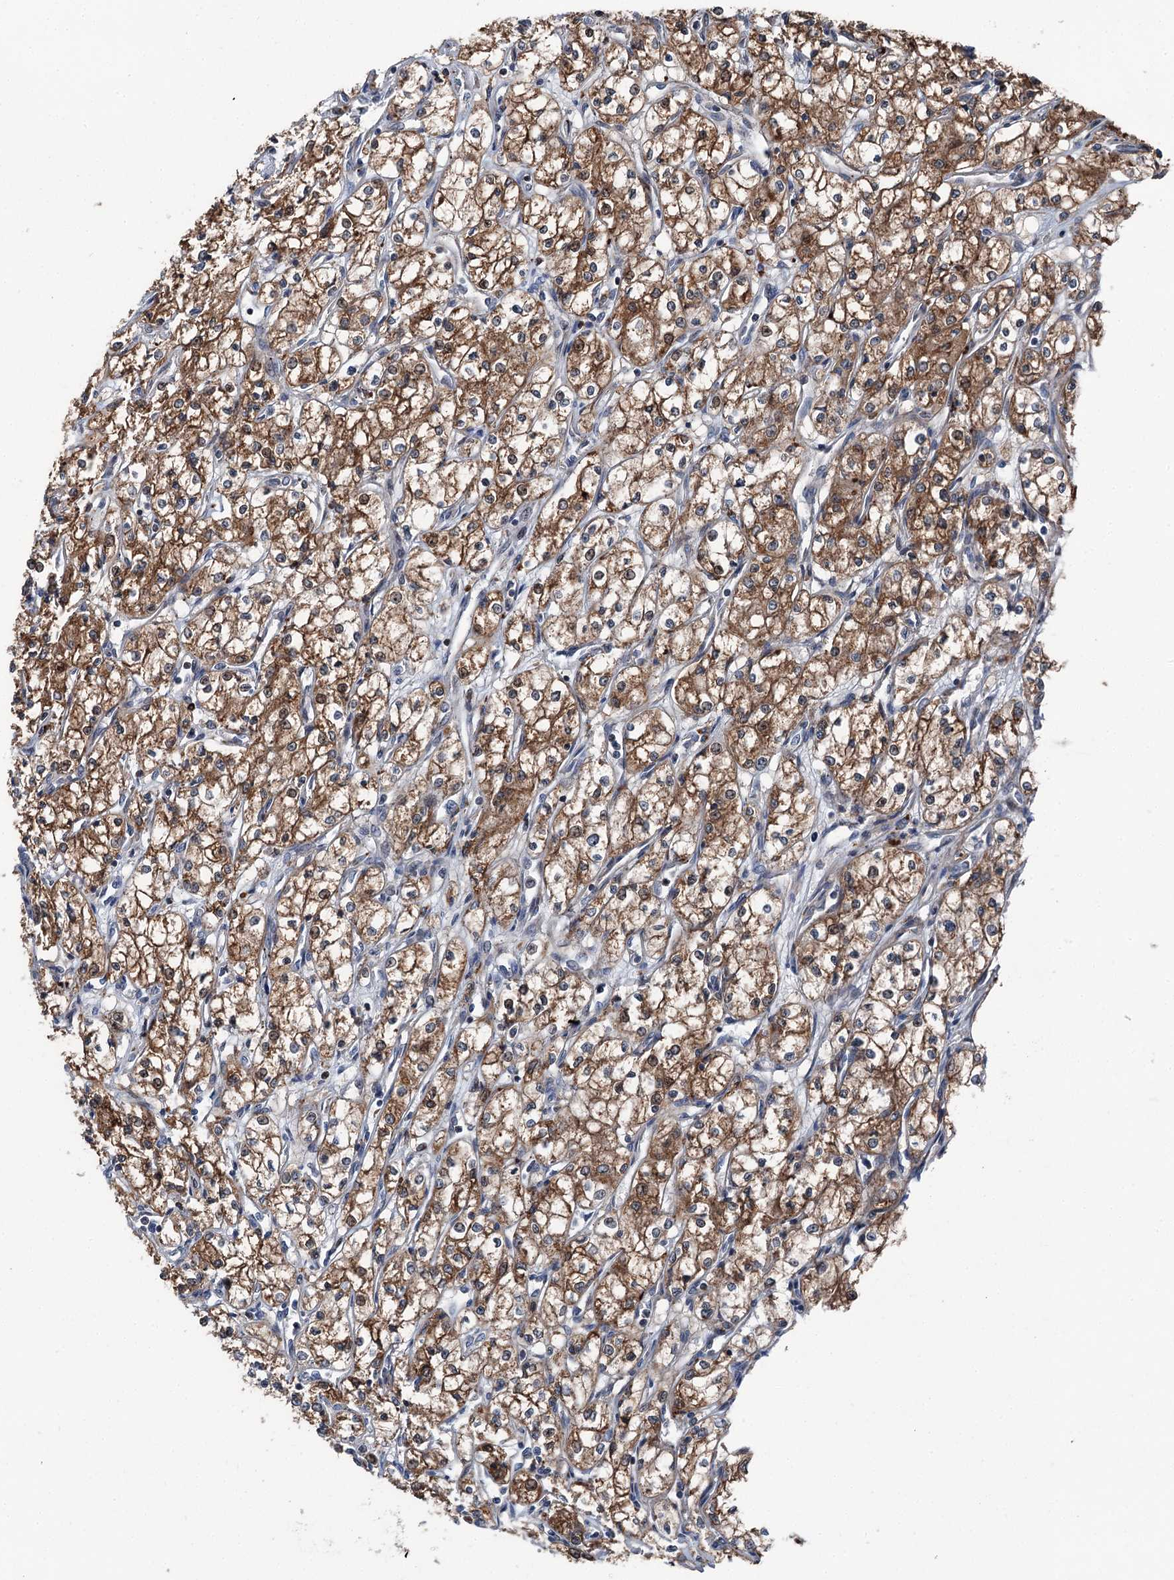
{"staining": {"intensity": "moderate", "quantity": ">75%", "location": "cytoplasmic/membranous"}, "tissue": "renal cancer", "cell_type": "Tumor cells", "image_type": "cancer", "snomed": [{"axis": "morphology", "description": "Adenocarcinoma, NOS"}, {"axis": "topography", "description": "Kidney"}], "caption": "Immunohistochemical staining of renal cancer reveals moderate cytoplasmic/membranous protein expression in about >75% of tumor cells.", "gene": "POLR1D", "patient": {"sex": "male", "age": 59}}